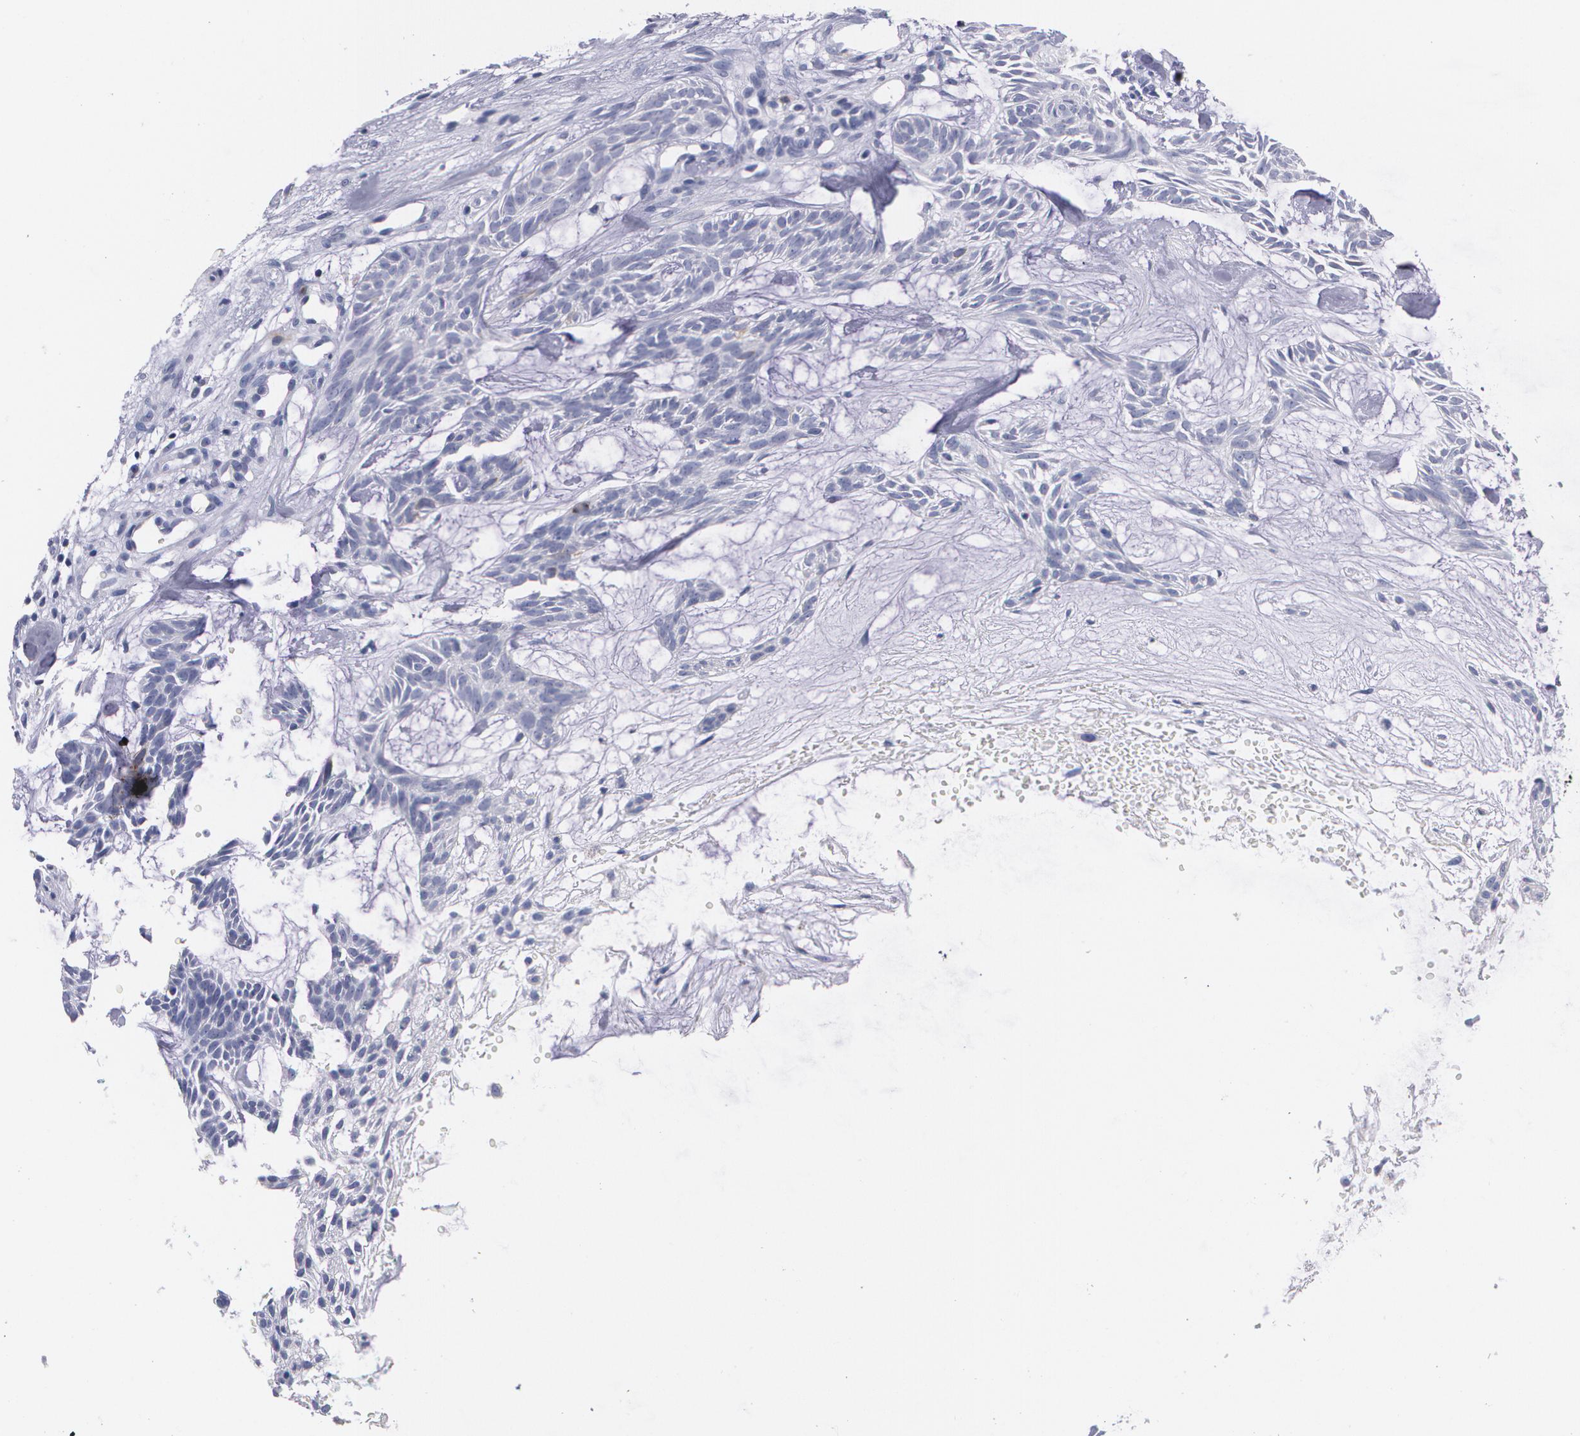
{"staining": {"intensity": "negative", "quantity": "none", "location": "none"}, "tissue": "skin cancer", "cell_type": "Tumor cells", "image_type": "cancer", "snomed": [{"axis": "morphology", "description": "Basal cell carcinoma"}, {"axis": "topography", "description": "Skin"}], "caption": "DAB immunohistochemical staining of basal cell carcinoma (skin) shows no significant staining in tumor cells. Brightfield microscopy of immunohistochemistry stained with DAB (brown) and hematoxylin (blue), captured at high magnification.", "gene": "HMMR", "patient": {"sex": "male", "age": 75}}